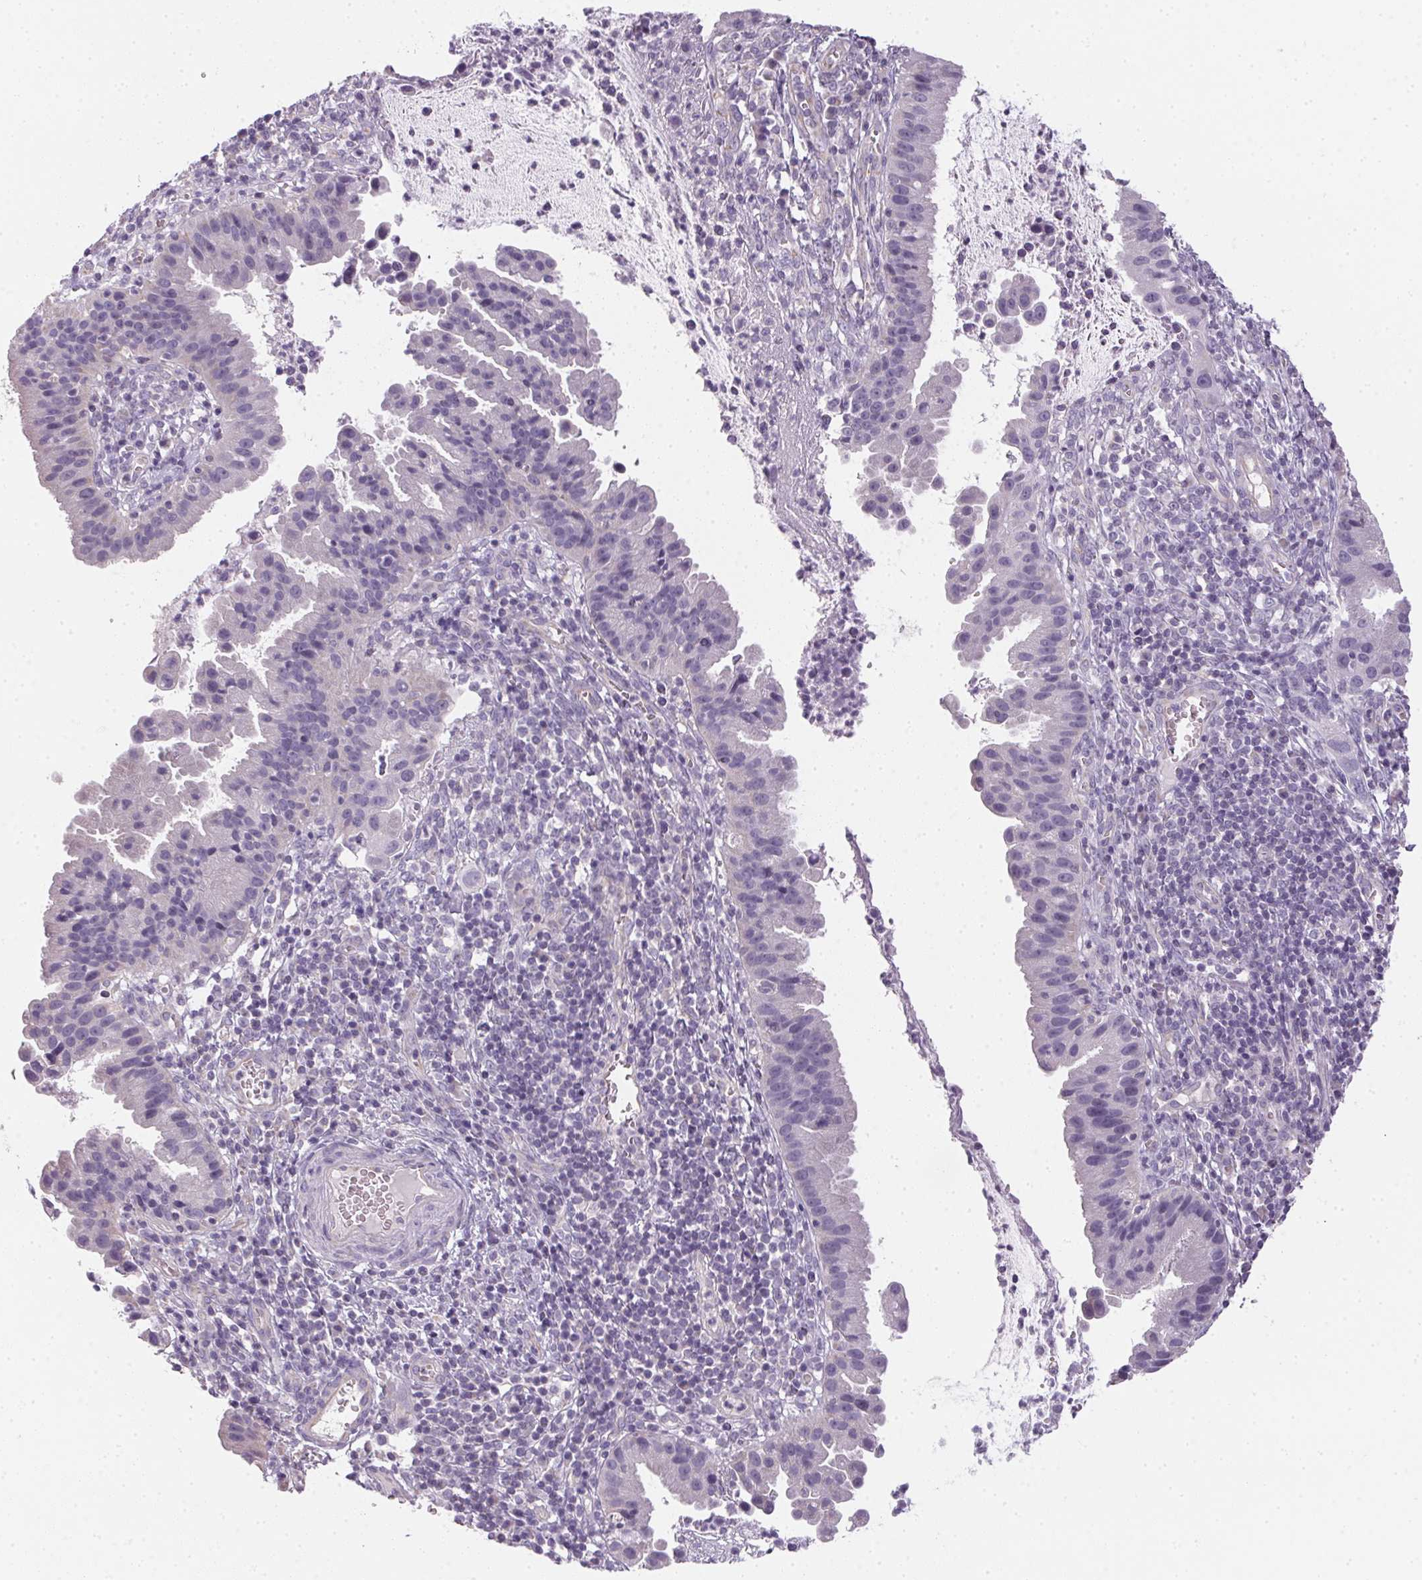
{"staining": {"intensity": "negative", "quantity": "none", "location": "none"}, "tissue": "cervical cancer", "cell_type": "Tumor cells", "image_type": "cancer", "snomed": [{"axis": "morphology", "description": "Adenocarcinoma, NOS"}, {"axis": "topography", "description": "Cervix"}], "caption": "Immunohistochemistry (IHC) photomicrograph of human cervical adenocarcinoma stained for a protein (brown), which demonstrates no positivity in tumor cells.", "gene": "SMYD1", "patient": {"sex": "female", "age": 34}}